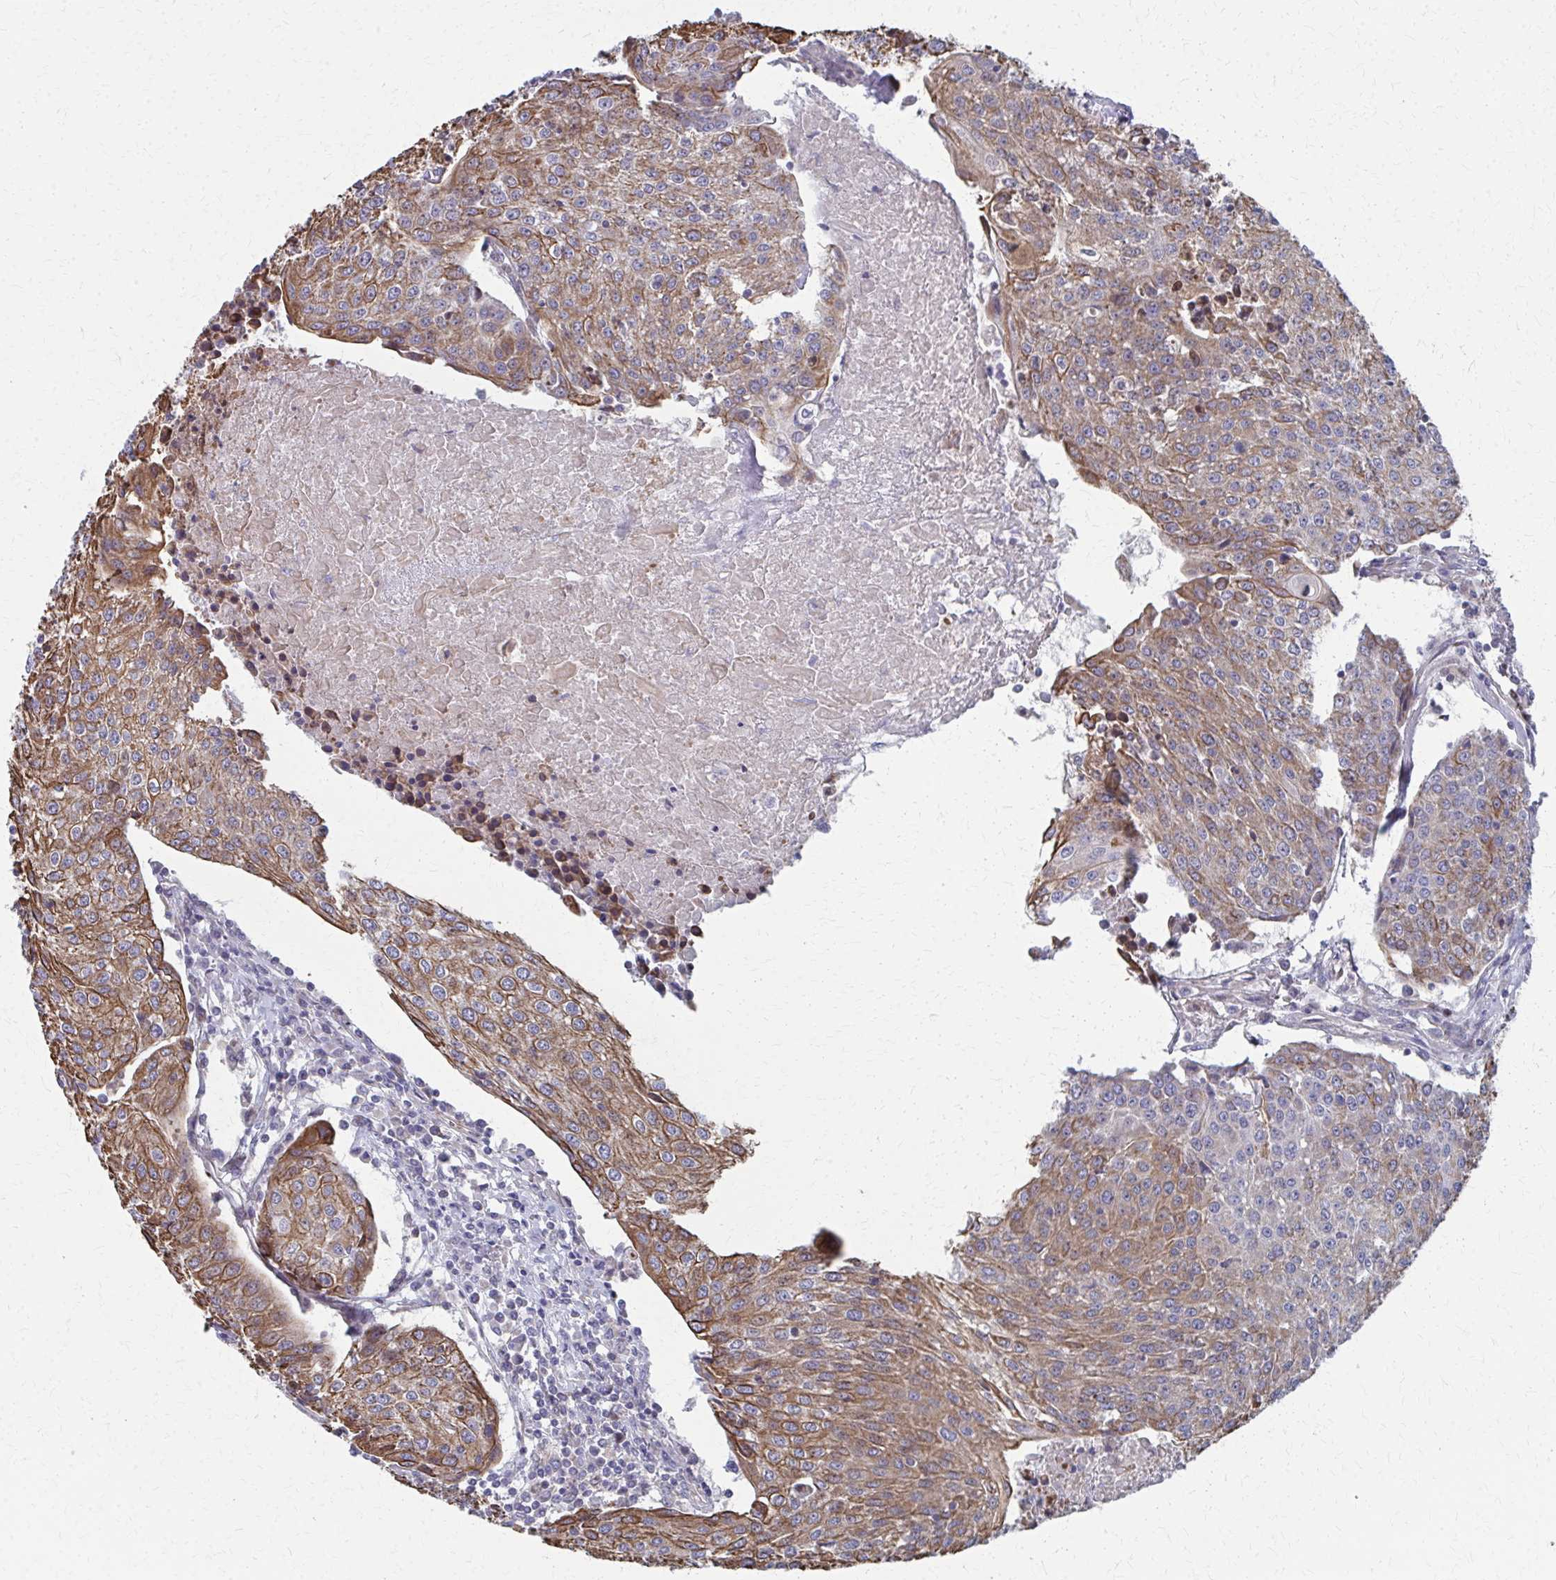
{"staining": {"intensity": "moderate", "quantity": ">75%", "location": "cytoplasmic/membranous"}, "tissue": "urothelial cancer", "cell_type": "Tumor cells", "image_type": "cancer", "snomed": [{"axis": "morphology", "description": "Urothelial carcinoma, High grade"}, {"axis": "topography", "description": "Urinary bladder"}], "caption": "High-grade urothelial carcinoma stained with a protein marker shows moderate staining in tumor cells.", "gene": "FAHD1", "patient": {"sex": "female", "age": 85}}